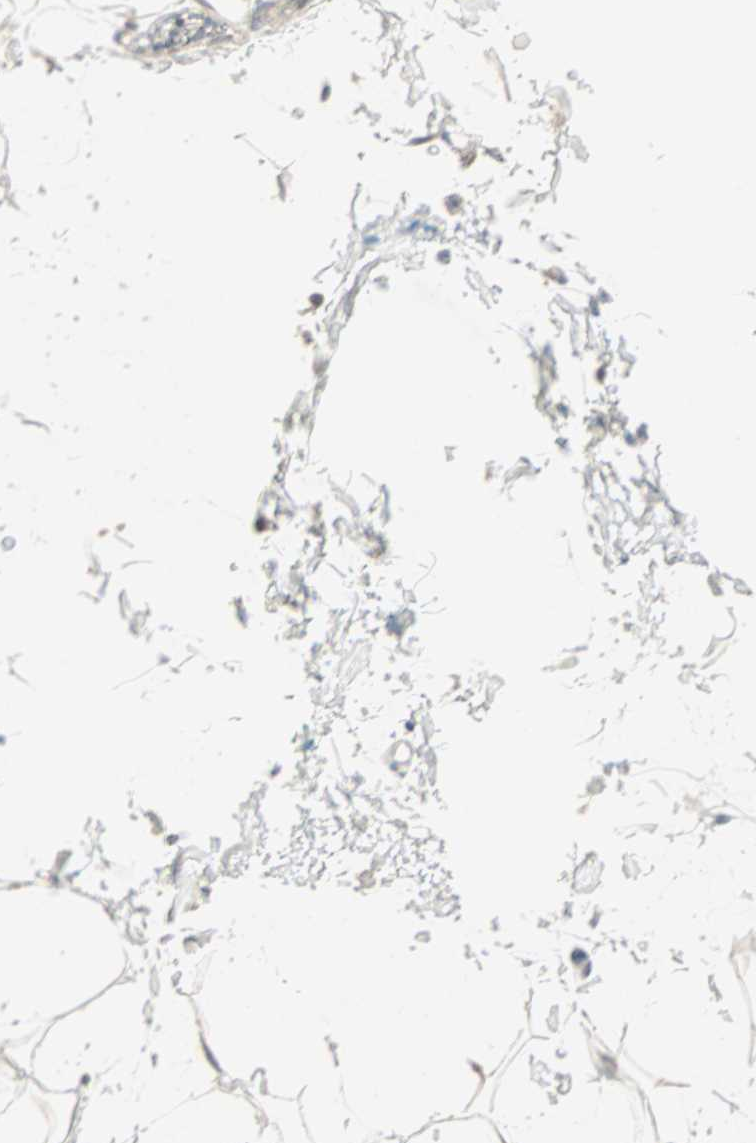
{"staining": {"intensity": "negative", "quantity": "none", "location": "none"}, "tissue": "adipose tissue", "cell_type": "Adipocytes", "image_type": "normal", "snomed": [{"axis": "morphology", "description": "Normal tissue, NOS"}, {"axis": "topography", "description": "Soft tissue"}], "caption": "Adipocytes show no significant positivity in normal adipose tissue. (DAB immunohistochemistry, high magnification).", "gene": "RTL6", "patient": {"sex": "male", "age": 72}}